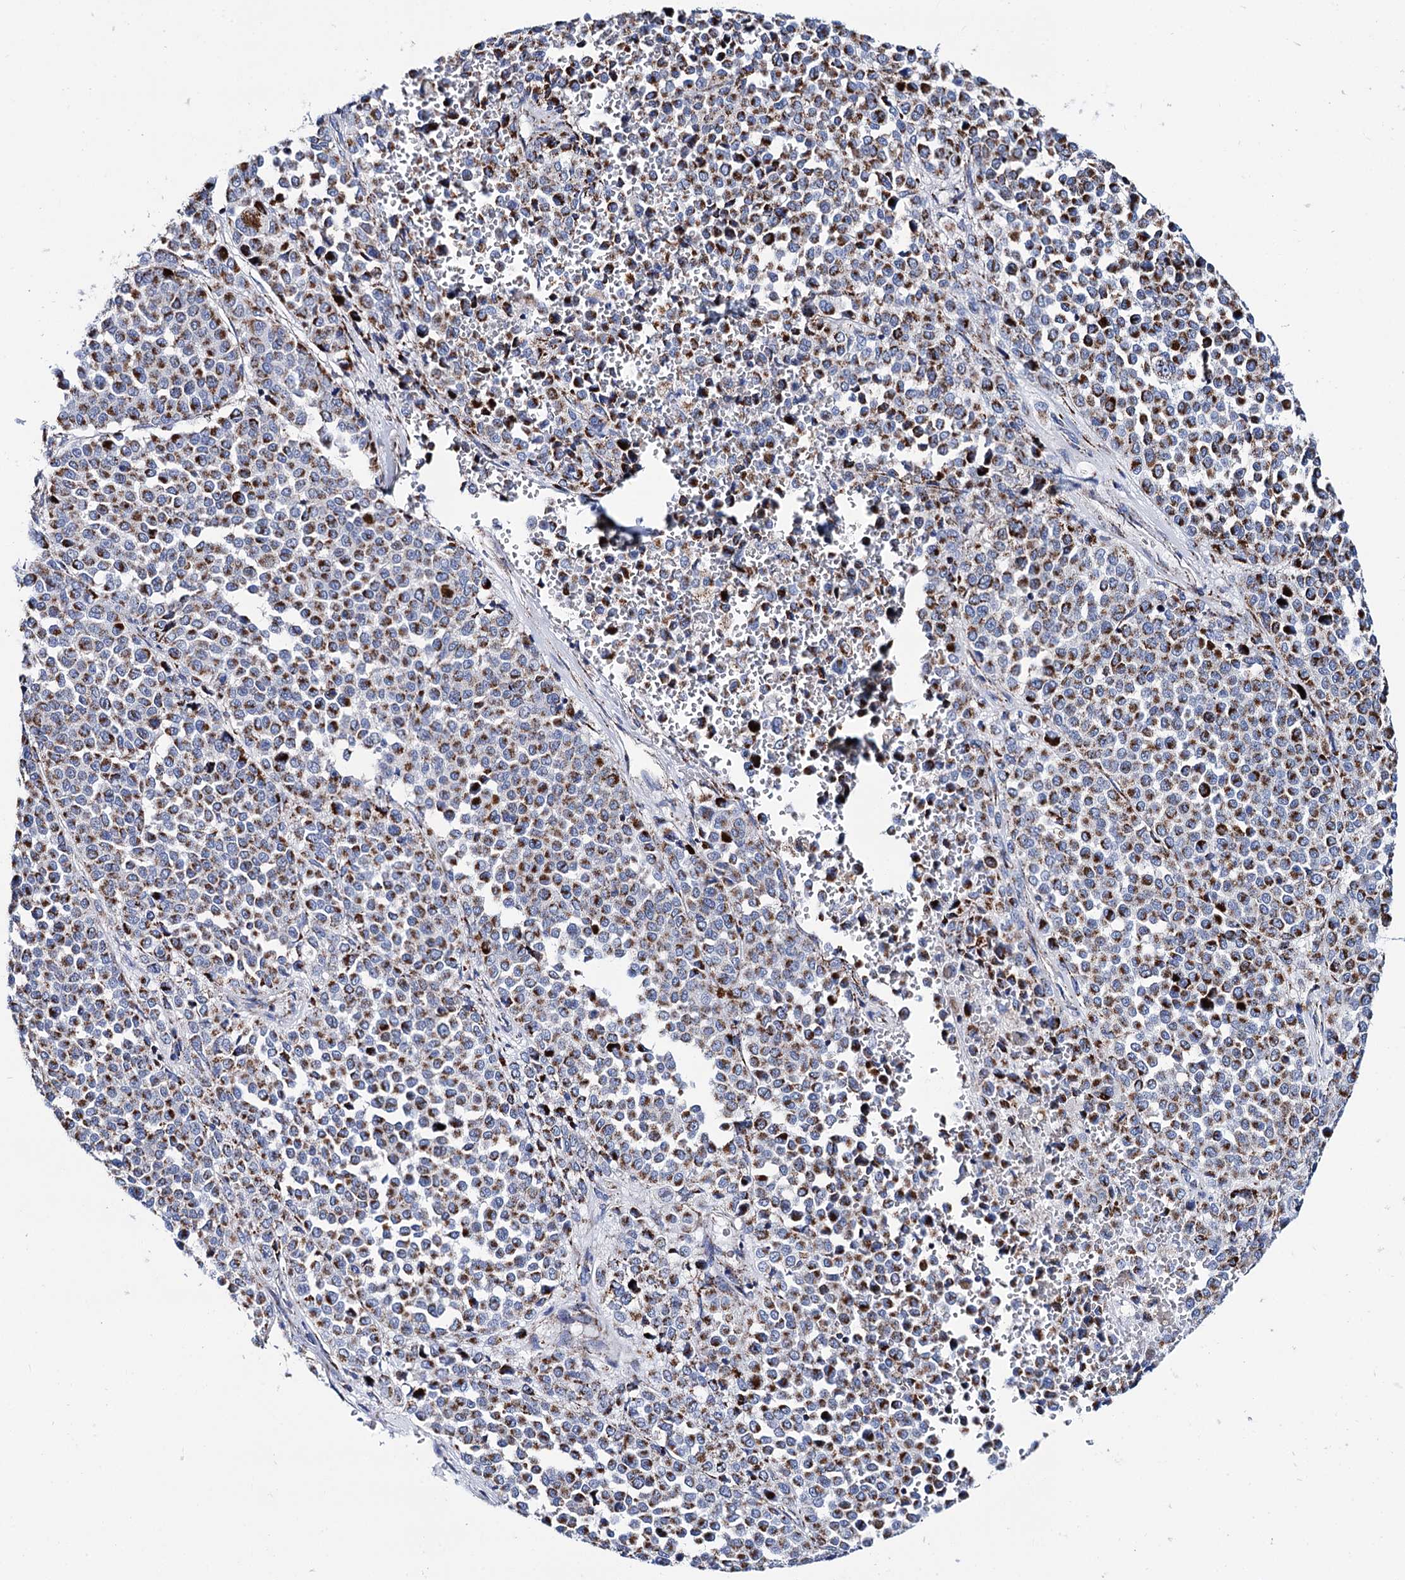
{"staining": {"intensity": "strong", "quantity": ">75%", "location": "cytoplasmic/membranous"}, "tissue": "melanoma", "cell_type": "Tumor cells", "image_type": "cancer", "snomed": [{"axis": "morphology", "description": "Malignant melanoma, Metastatic site"}, {"axis": "topography", "description": "Pancreas"}], "caption": "Malignant melanoma (metastatic site) stained for a protein (brown) reveals strong cytoplasmic/membranous positive expression in approximately >75% of tumor cells.", "gene": "UBASH3B", "patient": {"sex": "female", "age": 30}}